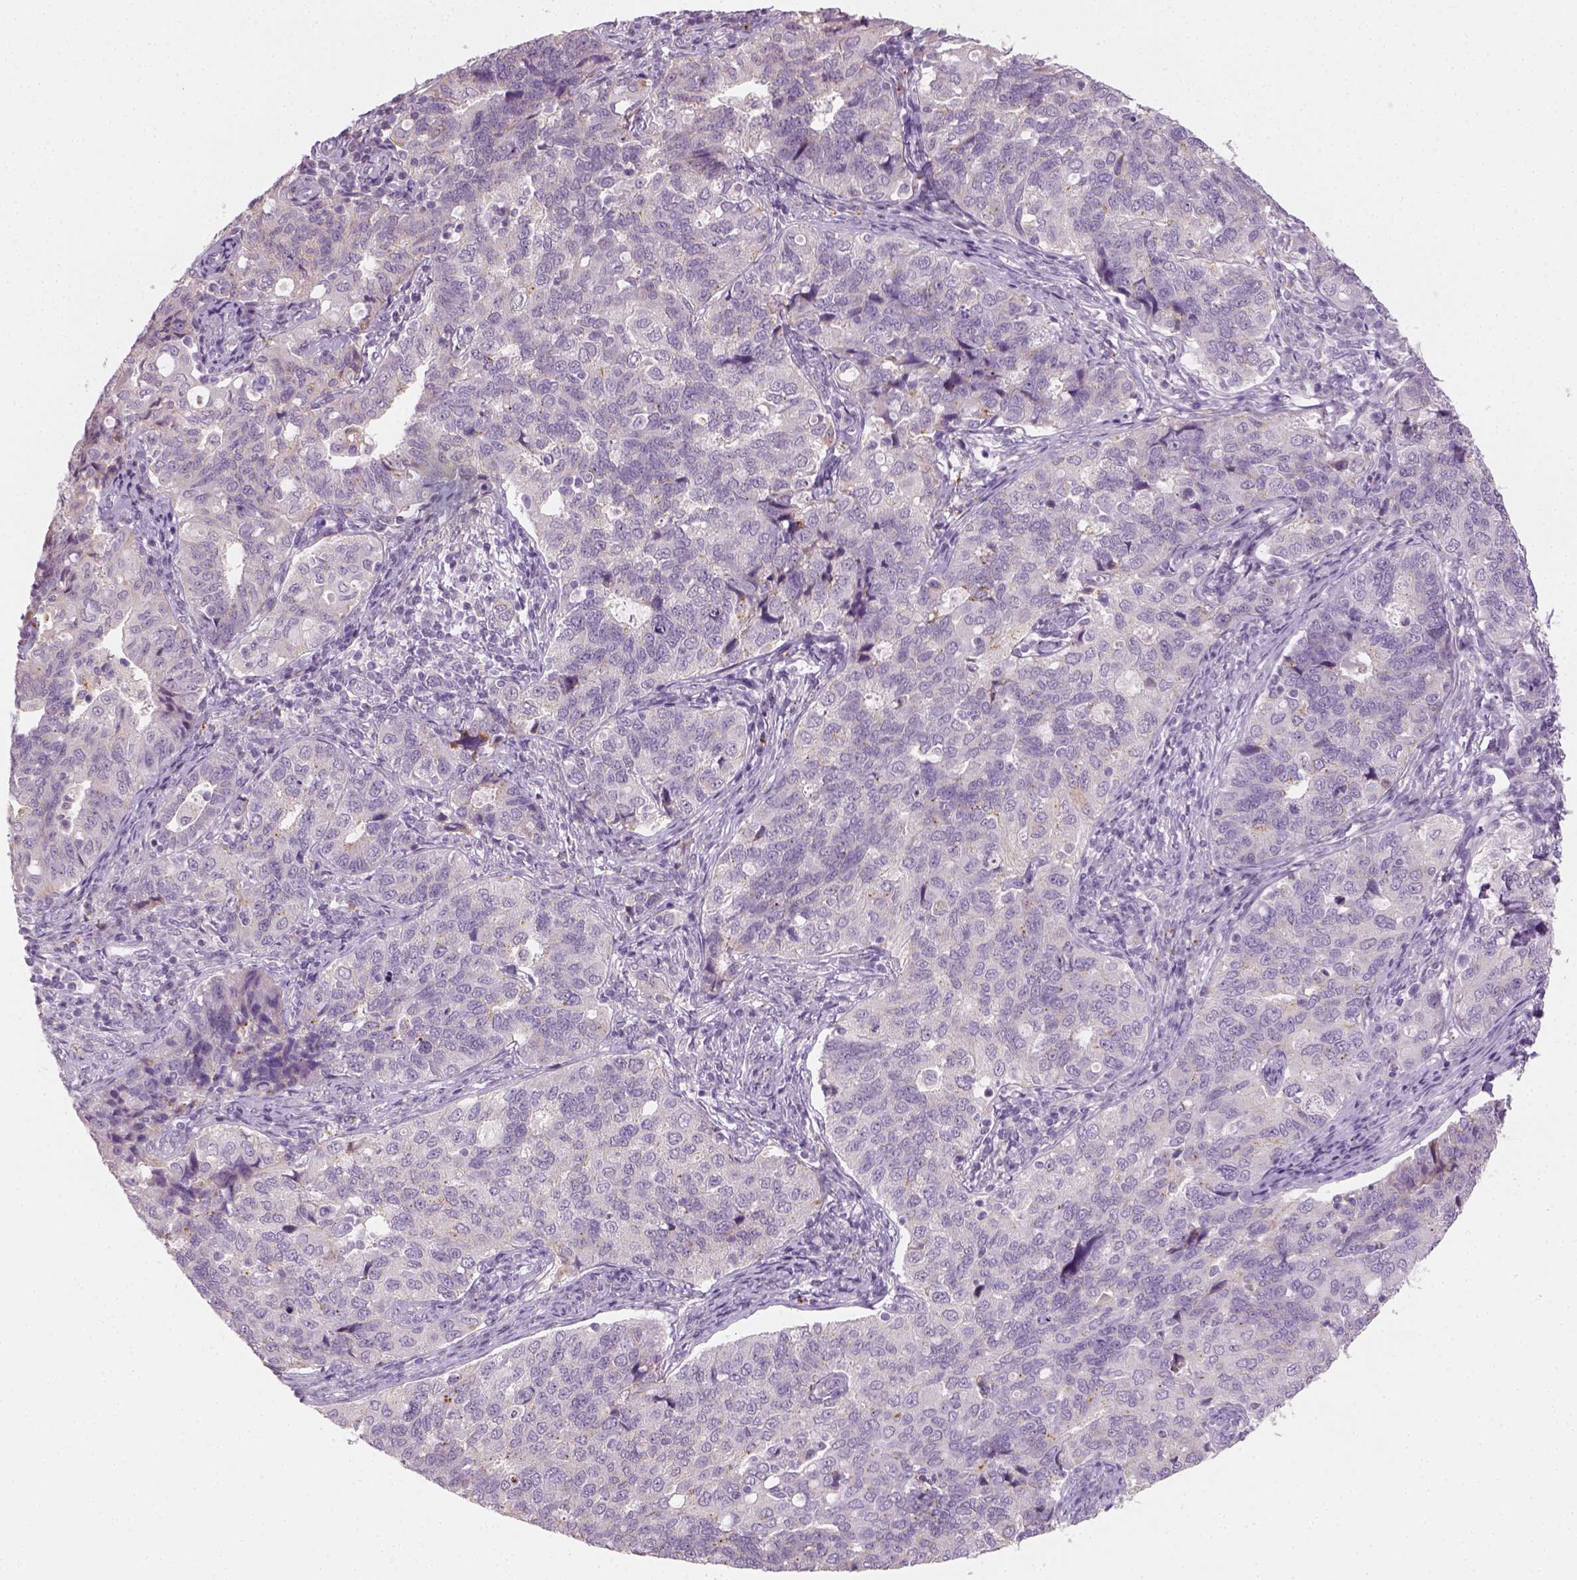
{"staining": {"intensity": "negative", "quantity": "none", "location": "none"}, "tissue": "endometrial cancer", "cell_type": "Tumor cells", "image_type": "cancer", "snomed": [{"axis": "morphology", "description": "Adenocarcinoma, NOS"}, {"axis": "topography", "description": "Endometrium"}], "caption": "A high-resolution histopathology image shows IHC staining of adenocarcinoma (endometrial), which demonstrates no significant staining in tumor cells.", "gene": "FAM163B", "patient": {"sex": "female", "age": 43}}